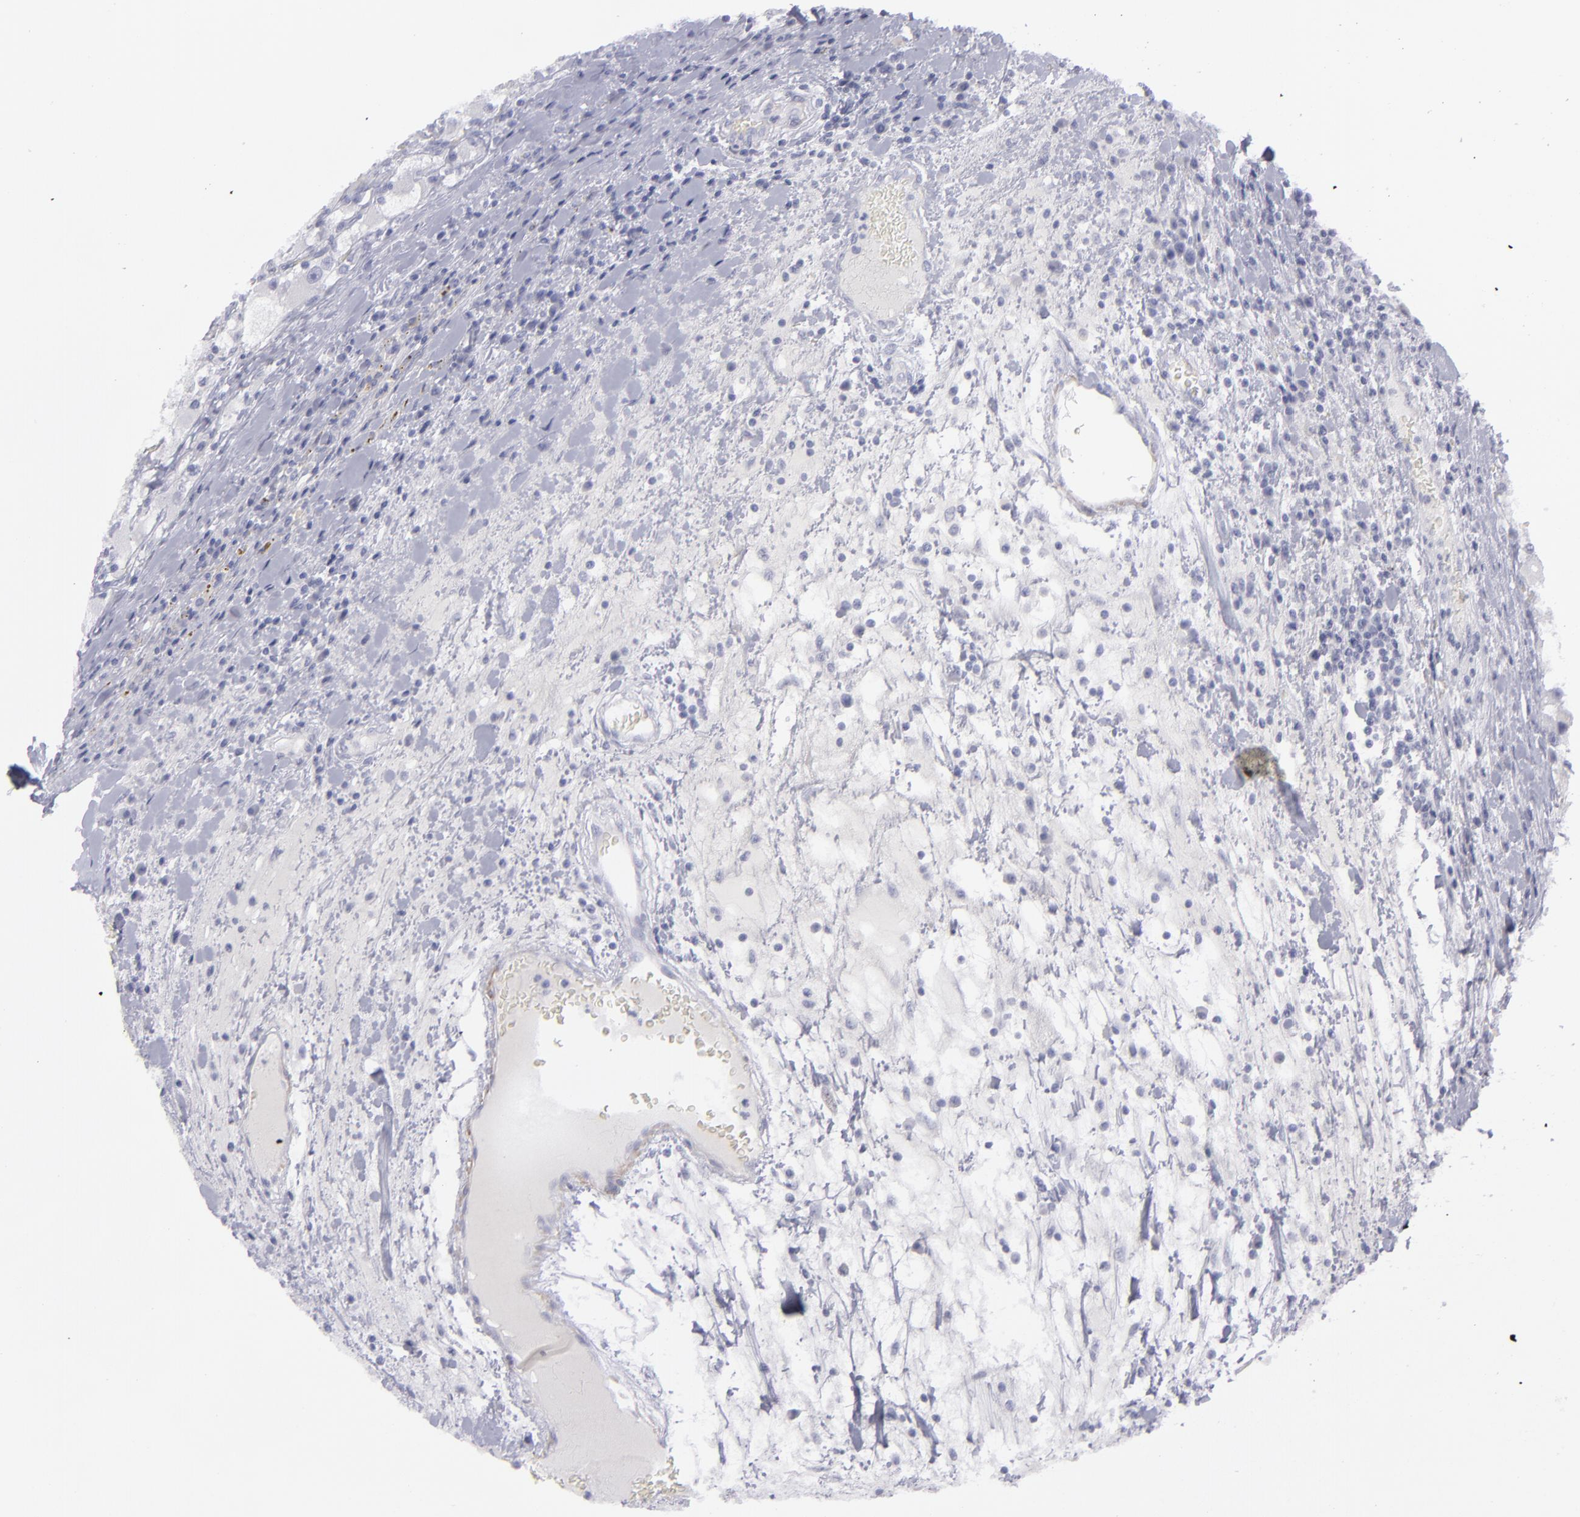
{"staining": {"intensity": "negative", "quantity": "none", "location": "none"}, "tissue": "renal cancer", "cell_type": "Tumor cells", "image_type": "cancer", "snomed": [{"axis": "morphology", "description": "Adenocarcinoma, NOS"}, {"axis": "topography", "description": "Kidney"}], "caption": "Immunohistochemical staining of renal cancer (adenocarcinoma) demonstrates no significant positivity in tumor cells.", "gene": "MYH11", "patient": {"sex": "female", "age": 73}}